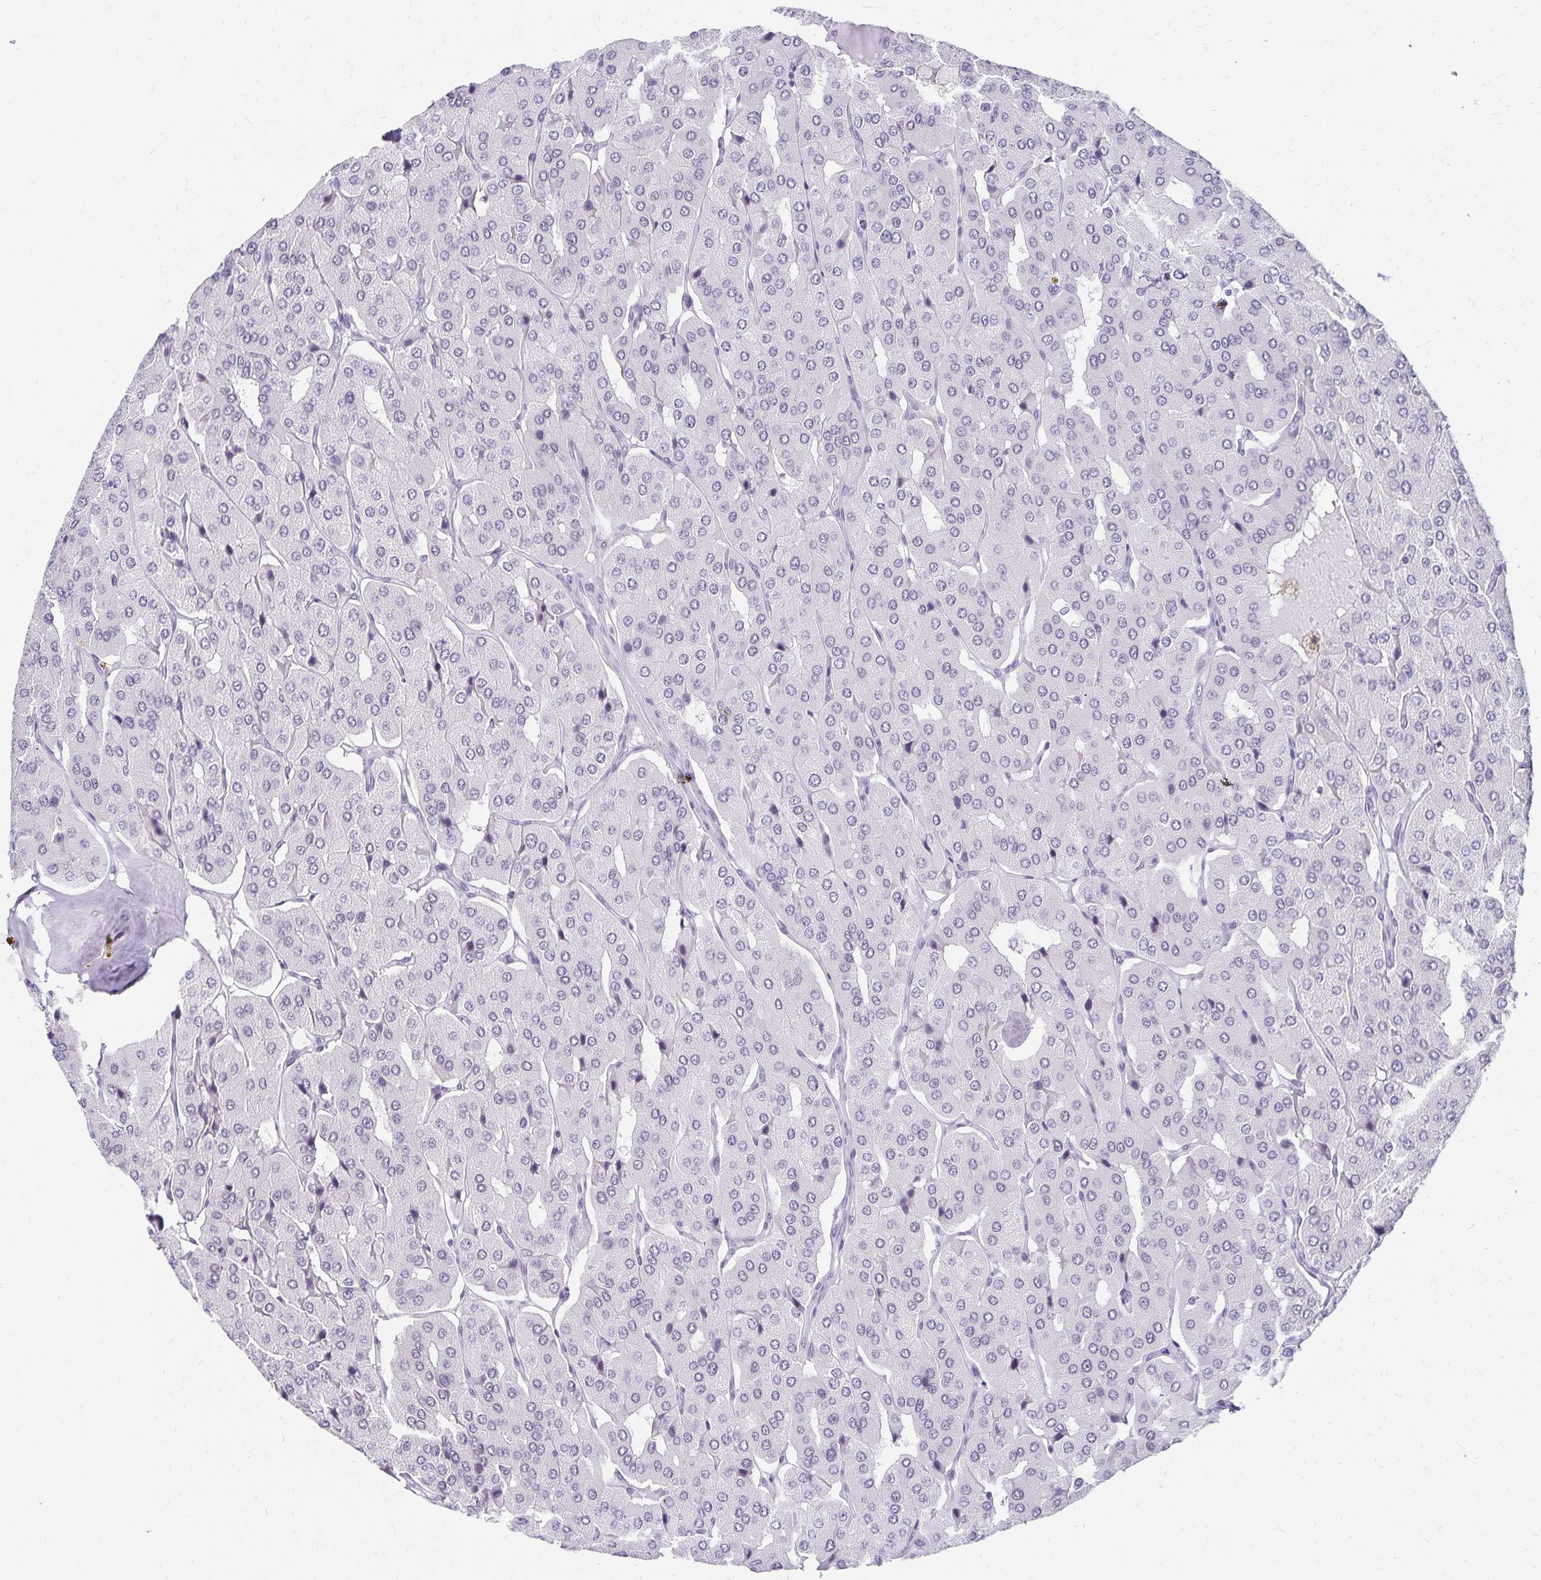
{"staining": {"intensity": "negative", "quantity": "none", "location": "none"}, "tissue": "parathyroid gland", "cell_type": "Glandular cells", "image_type": "normal", "snomed": [{"axis": "morphology", "description": "Normal tissue, NOS"}, {"axis": "morphology", "description": "Adenoma, NOS"}, {"axis": "topography", "description": "Parathyroid gland"}], "caption": "There is no significant positivity in glandular cells of parathyroid gland.", "gene": "C20orf85", "patient": {"sex": "female", "age": 86}}